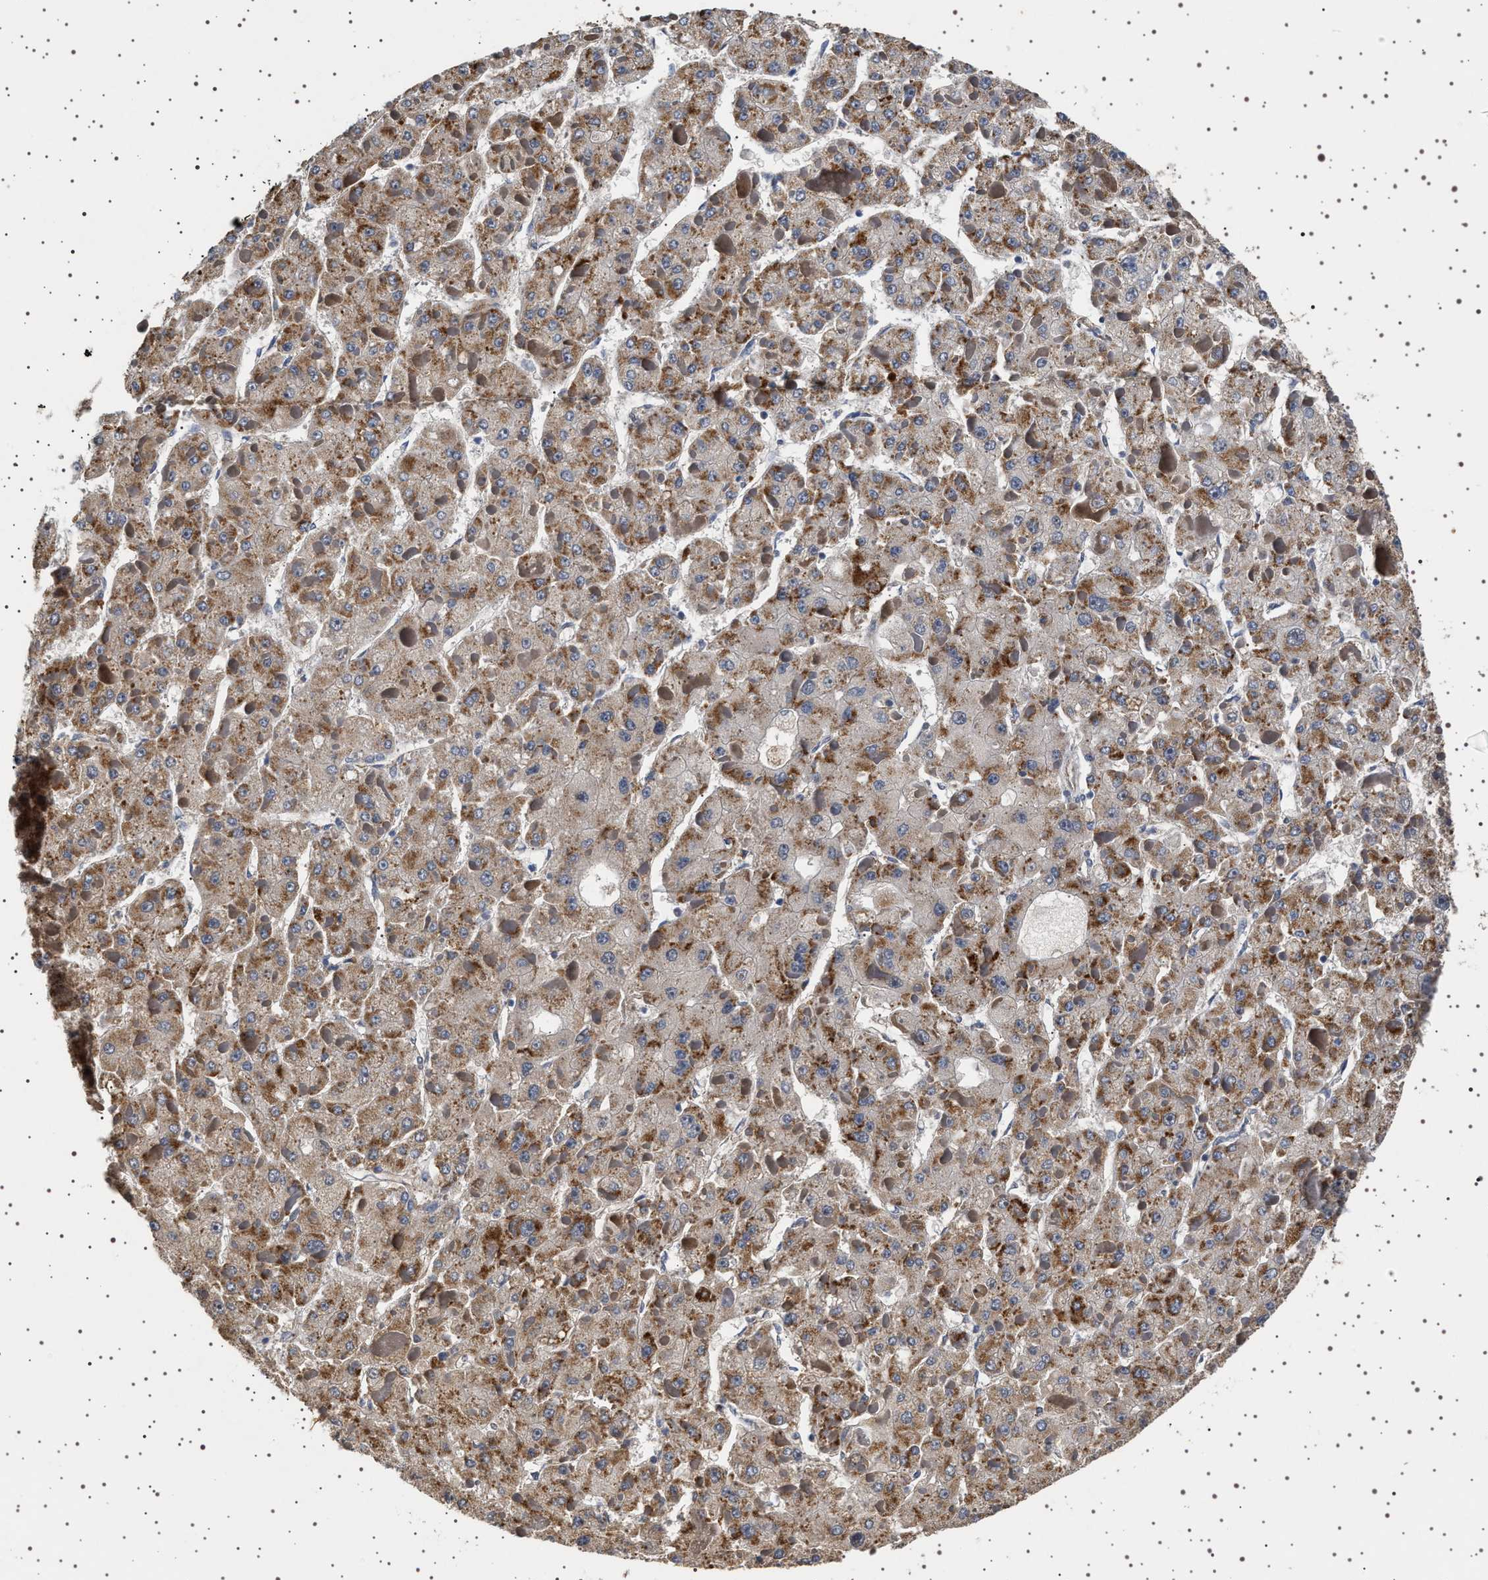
{"staining": {"intensity": "moderate", "quantity": ">75%", "location": "cytoplasmic/membranous"}, "tissue": "liver cancer", "cell_type": "Tumor cells", "image_type": "cancer", "snomed": [{"axis": "morphology", "description": "Carcinoma, Hepatocellular, NOS"}, {"axis": "topography", "description": "Liver"}], "caption": "Moderate cytoplasmic/membranous staining for a protein is seen in about >75% of tumor cells of hepatocellular carcinoma (liver) using immunohistochemistry.", "gene": "TRUB2", "patient": {"sex": "female", "age": 73}}